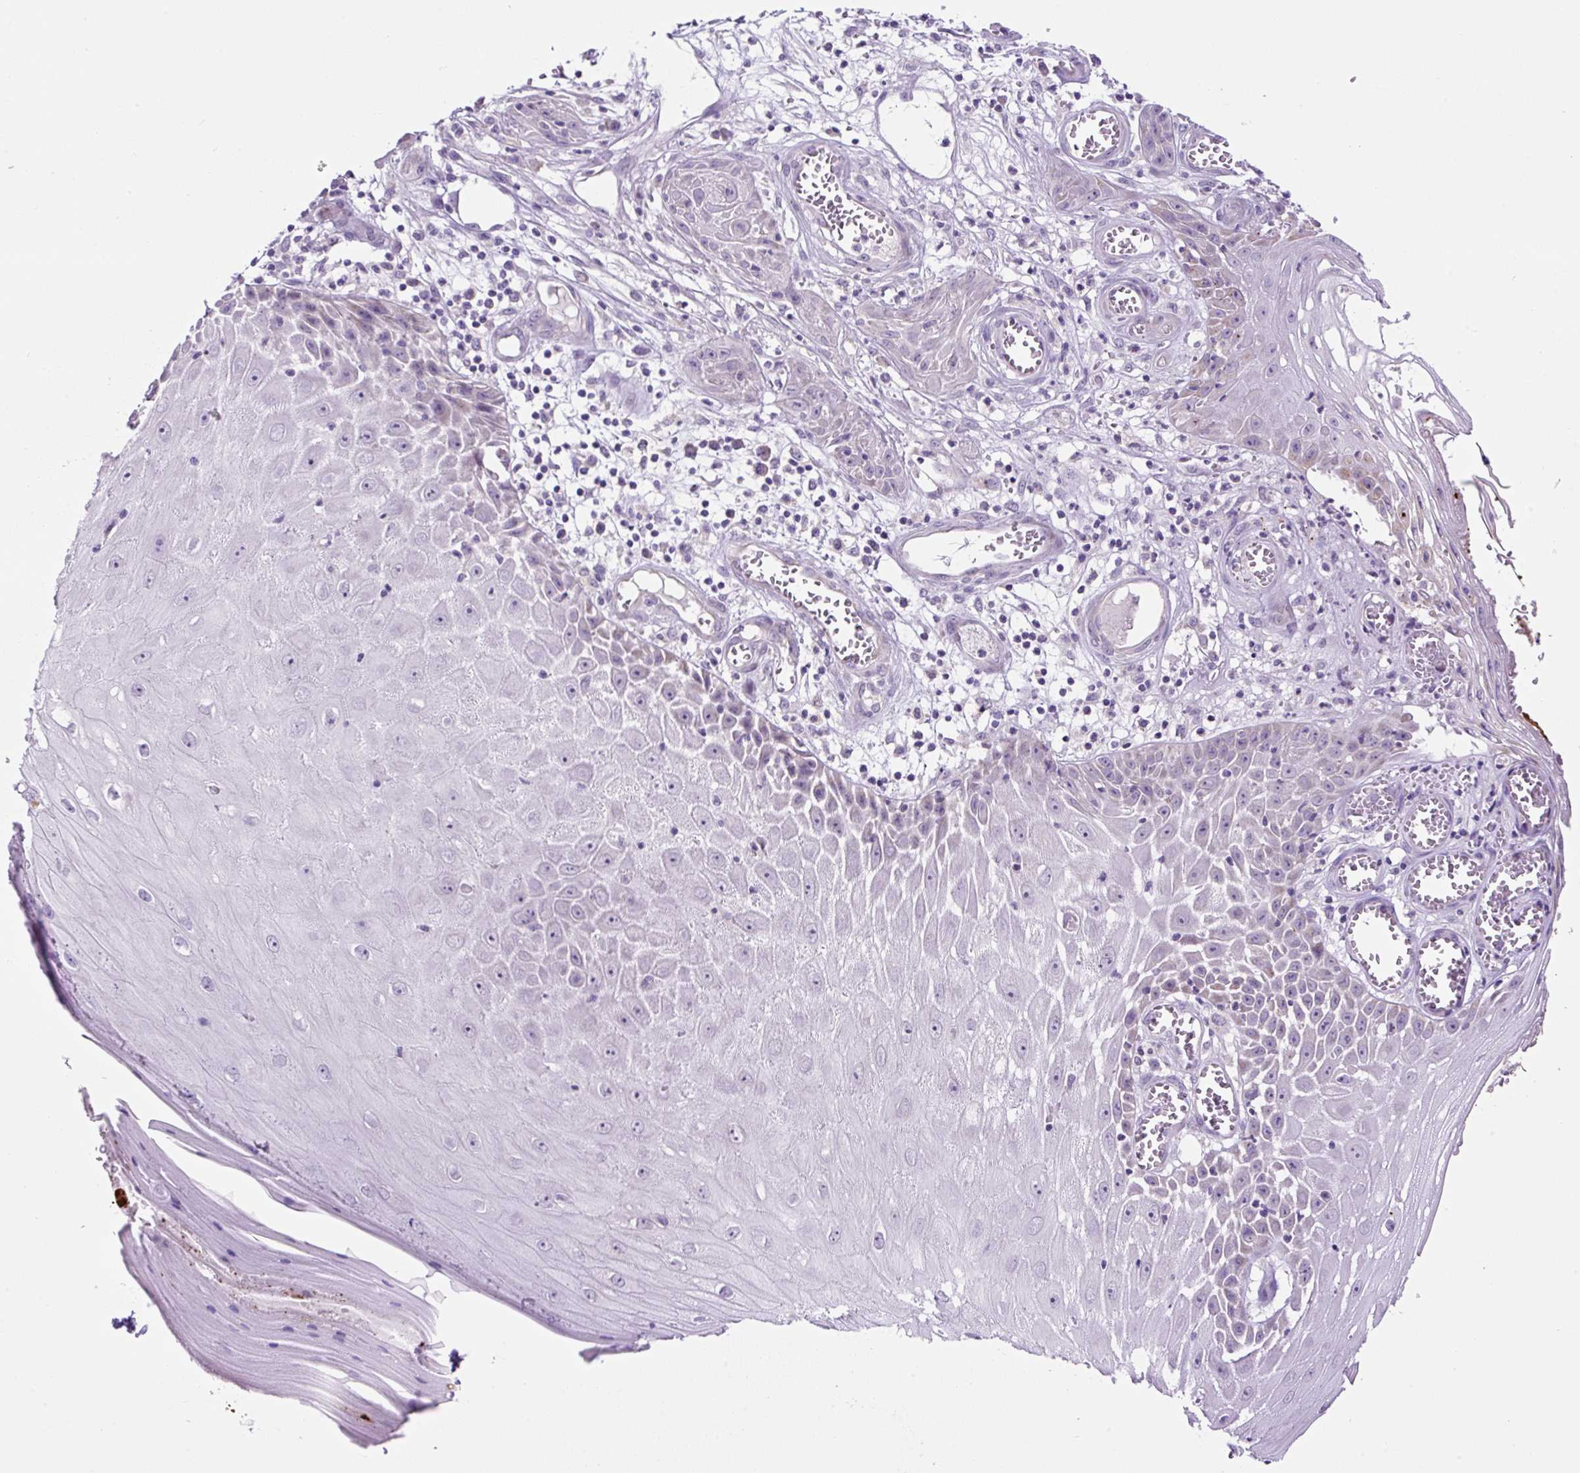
{"staining": {"intensity": "negative", "quantity": "none", "location": "none"}, "tissue": "skin cancer", "cell_type": "Tumor cells", "image_type": "cancer", "snomed": [{"axis": "morphology", "description": "Squamous cell carcinoma, NOS"}, {"axis": "topography", "description": "Skin"}], "caption": "This is an immunohistochemistry histopathology image of human skin cancer (squamous cell carcinoma). There is no positivity in tumor cells.", "gene": "OGDHL", "patient": {"sex": "female", "age": 73}}